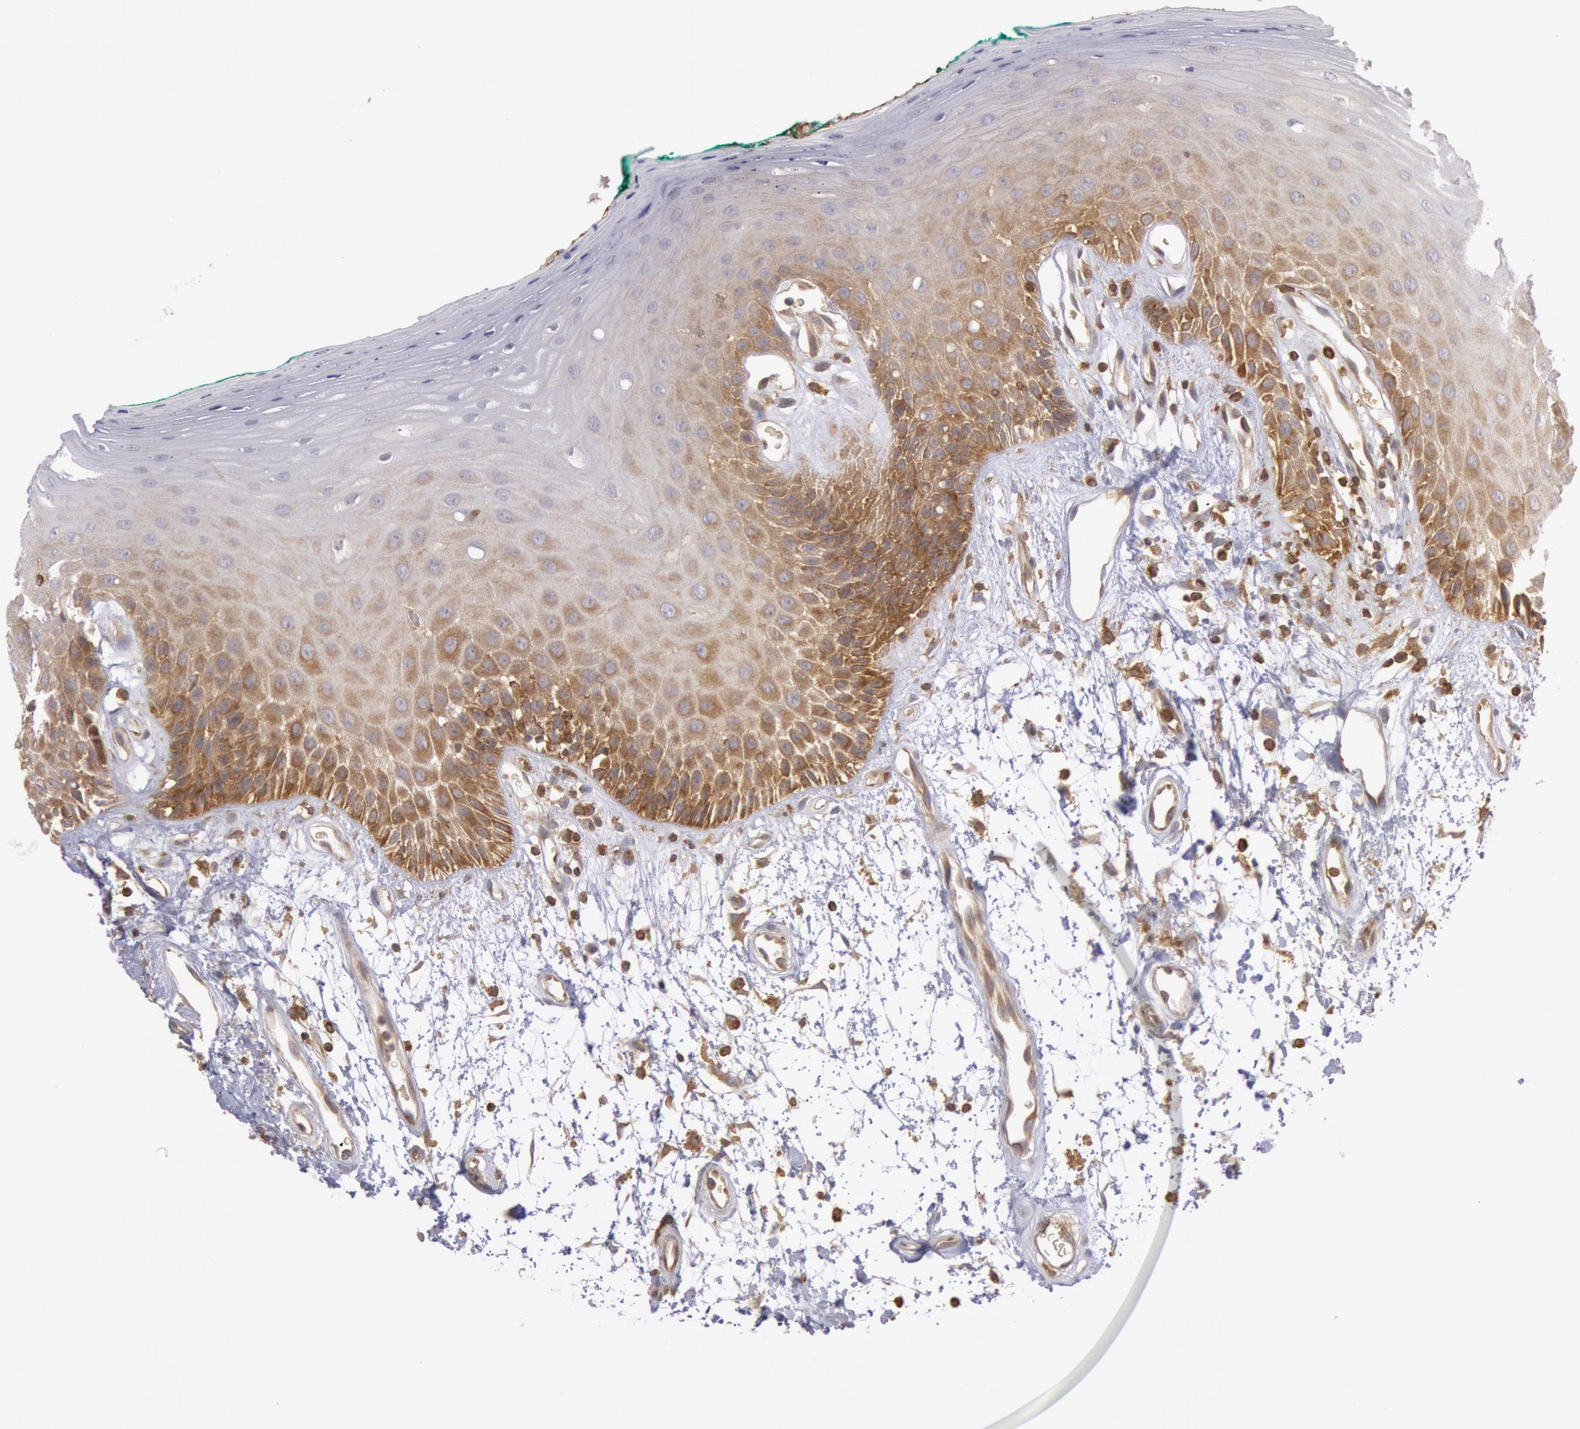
{"staining": {"intensity": "moderate", "quantity": "25%-75%", "location": "cytoplasmic/membranous"}, "tissue": "oral mucosa", "cell_type": "Squamous epithelial cells", "image_type": "normal", "snomed": [{"axis": "morphology", "description": "Normal tissue, NOS"}, {"axis": "morphology", "description": "Squamous cell carcinoma, NOS"}, {"axis": "topography", "description": "Skeletal muscle"}, {"axis": "topography", "description": "Oral tissue"}, {"axis": "topography", "description": "Head-Neck"}], "caption": "Immunohistochemical staining of normal oral mucosa reveals medium levels of moderate cytoplasmic/membranous positivity in about 25%-75% of squamous epithelial cells. (DAB (3,3'-diaminobenzidine) = brown stain, brightfield microscopy at high magnification).", "gene": "IKBKB", "patient": {"sex": "female", "age": 84}}